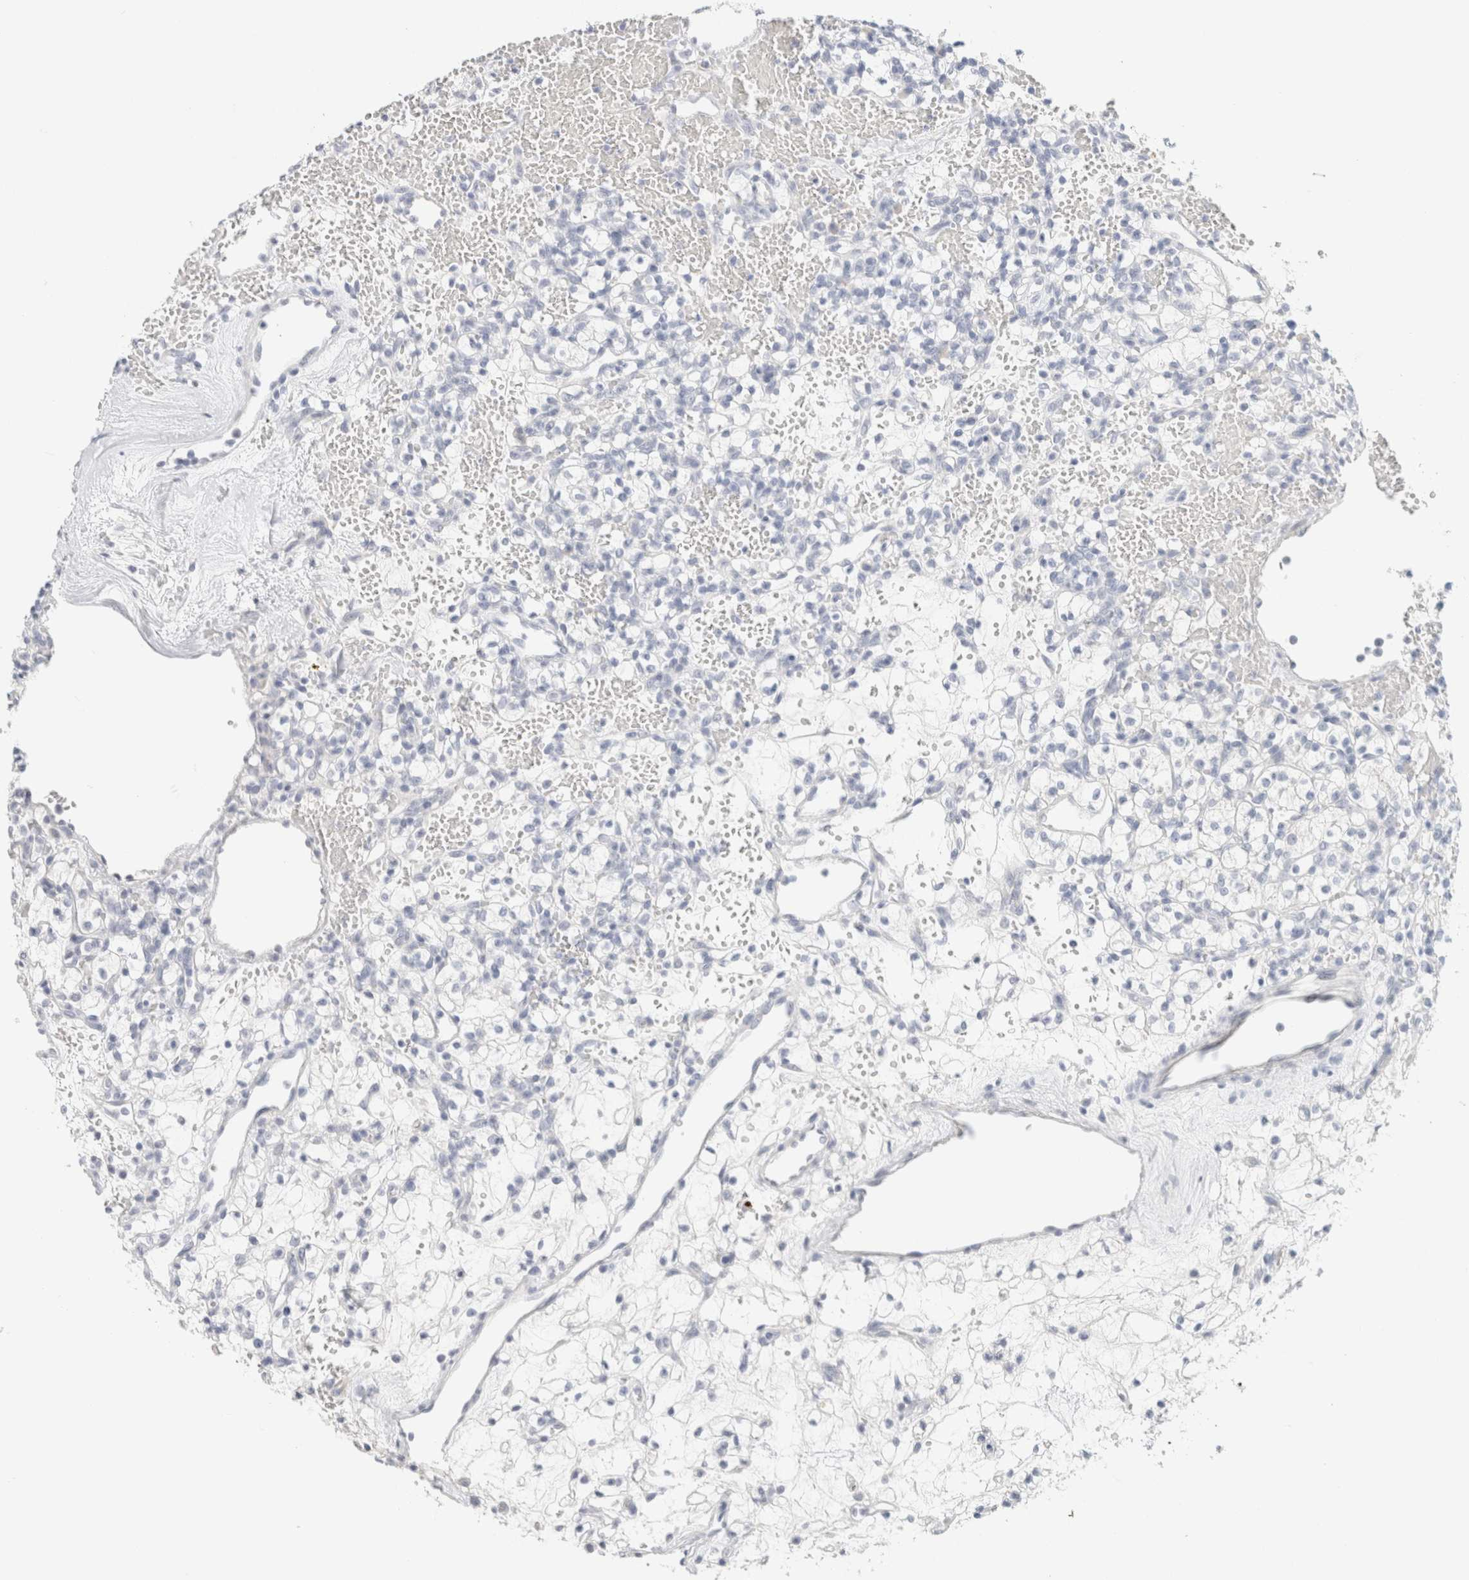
{"staining": {"intensity": "negative", "quantity": "none", "location": "none"}, "tissue": "renal cancer", "cell_type": "Tumor cells", "image_type": "cancer", "snomed": [{"axis": "morphology", "description": "Adenocarcinoma, NOS"}, {"axis": "topography", "description": "Kidney"}], "caption": "Tumor cells are negative for protein expression in human renal cancer (adenocarcinoma).", "gene": "NEFM", "patient": {"sex": "female", "age": 60}}